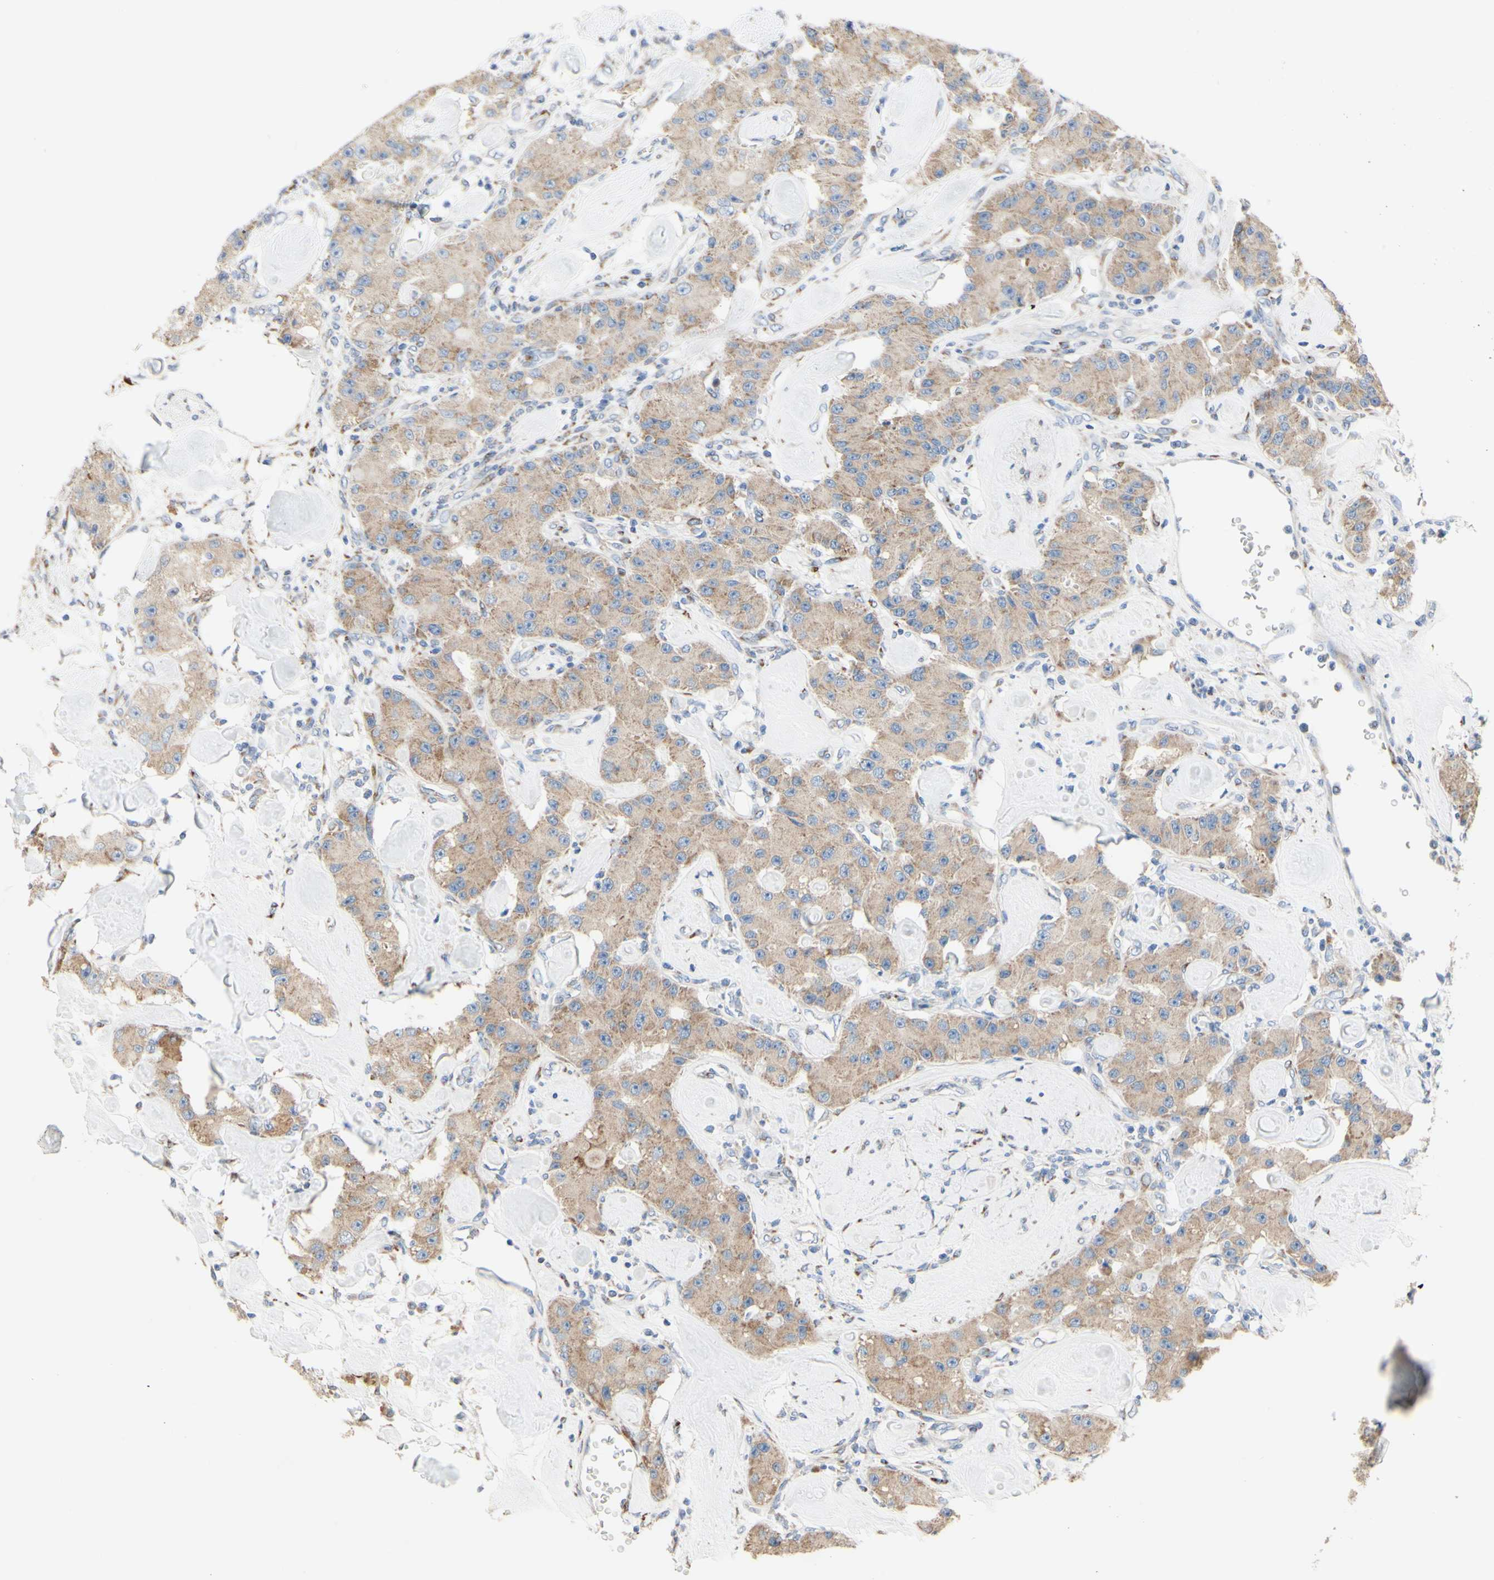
{"staining": {"intensity": "moderate", "quantity": ">75%", "location": "cytoplasmic/membranous"}, "tissue": "carcinoid", "cell_type": "Tumor cells", "image_type": "cancer", "snomed": [{"axis": "morphology", "description": "Carcinoid, malignant, NOS"}, {"axis": "topography", "description": "Pancreas"}], "caption": "Moderate cytoplasmic/membranous protein positivity is appreciated in about >75% of tumor cells in malignant carcinoid.", "gene": "AGPAT5", "patient": {"sex": "male", "age": 41}}